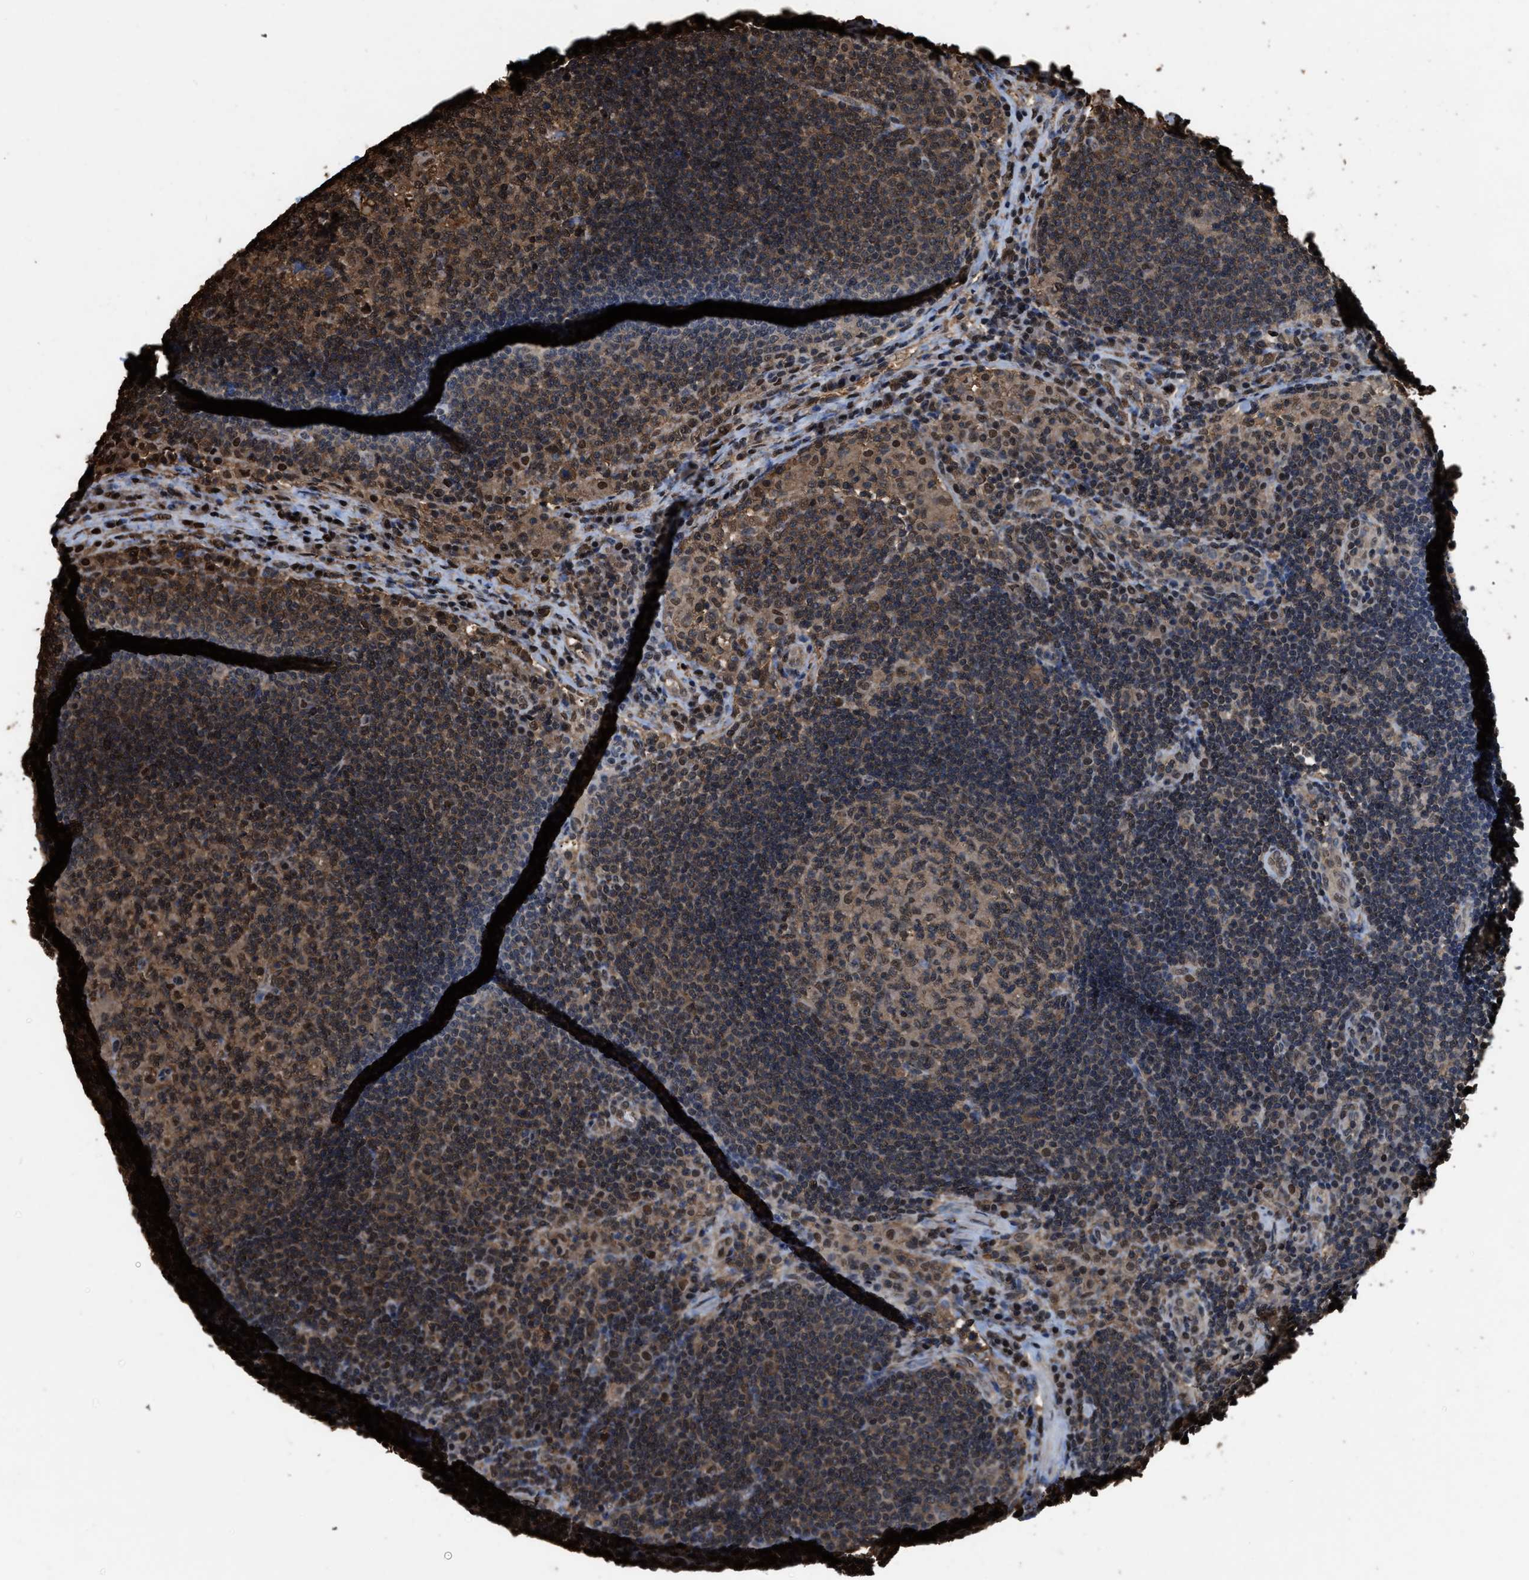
{"staining": {"intensity": "moderate", "quantity": ">75%", "location": "cytoplasmic/membranous,nuclear"}, "tissue": "lymph node", "cell_type": "Germinal center cells", "image_type": "normal", "snomed": [{"axis": "morphology", "description": "Normal tissue, NOS"}, {"axis": "topography", "description": "Lymph node"}], "caption": "A brown stain labels moderate cytoplasmic/membranous,nuclear staining of a protein in germinal center cells of unremarkable human lymph node.", "gene": "FNTA", "patient": {"sex": "female", "age": 53}}